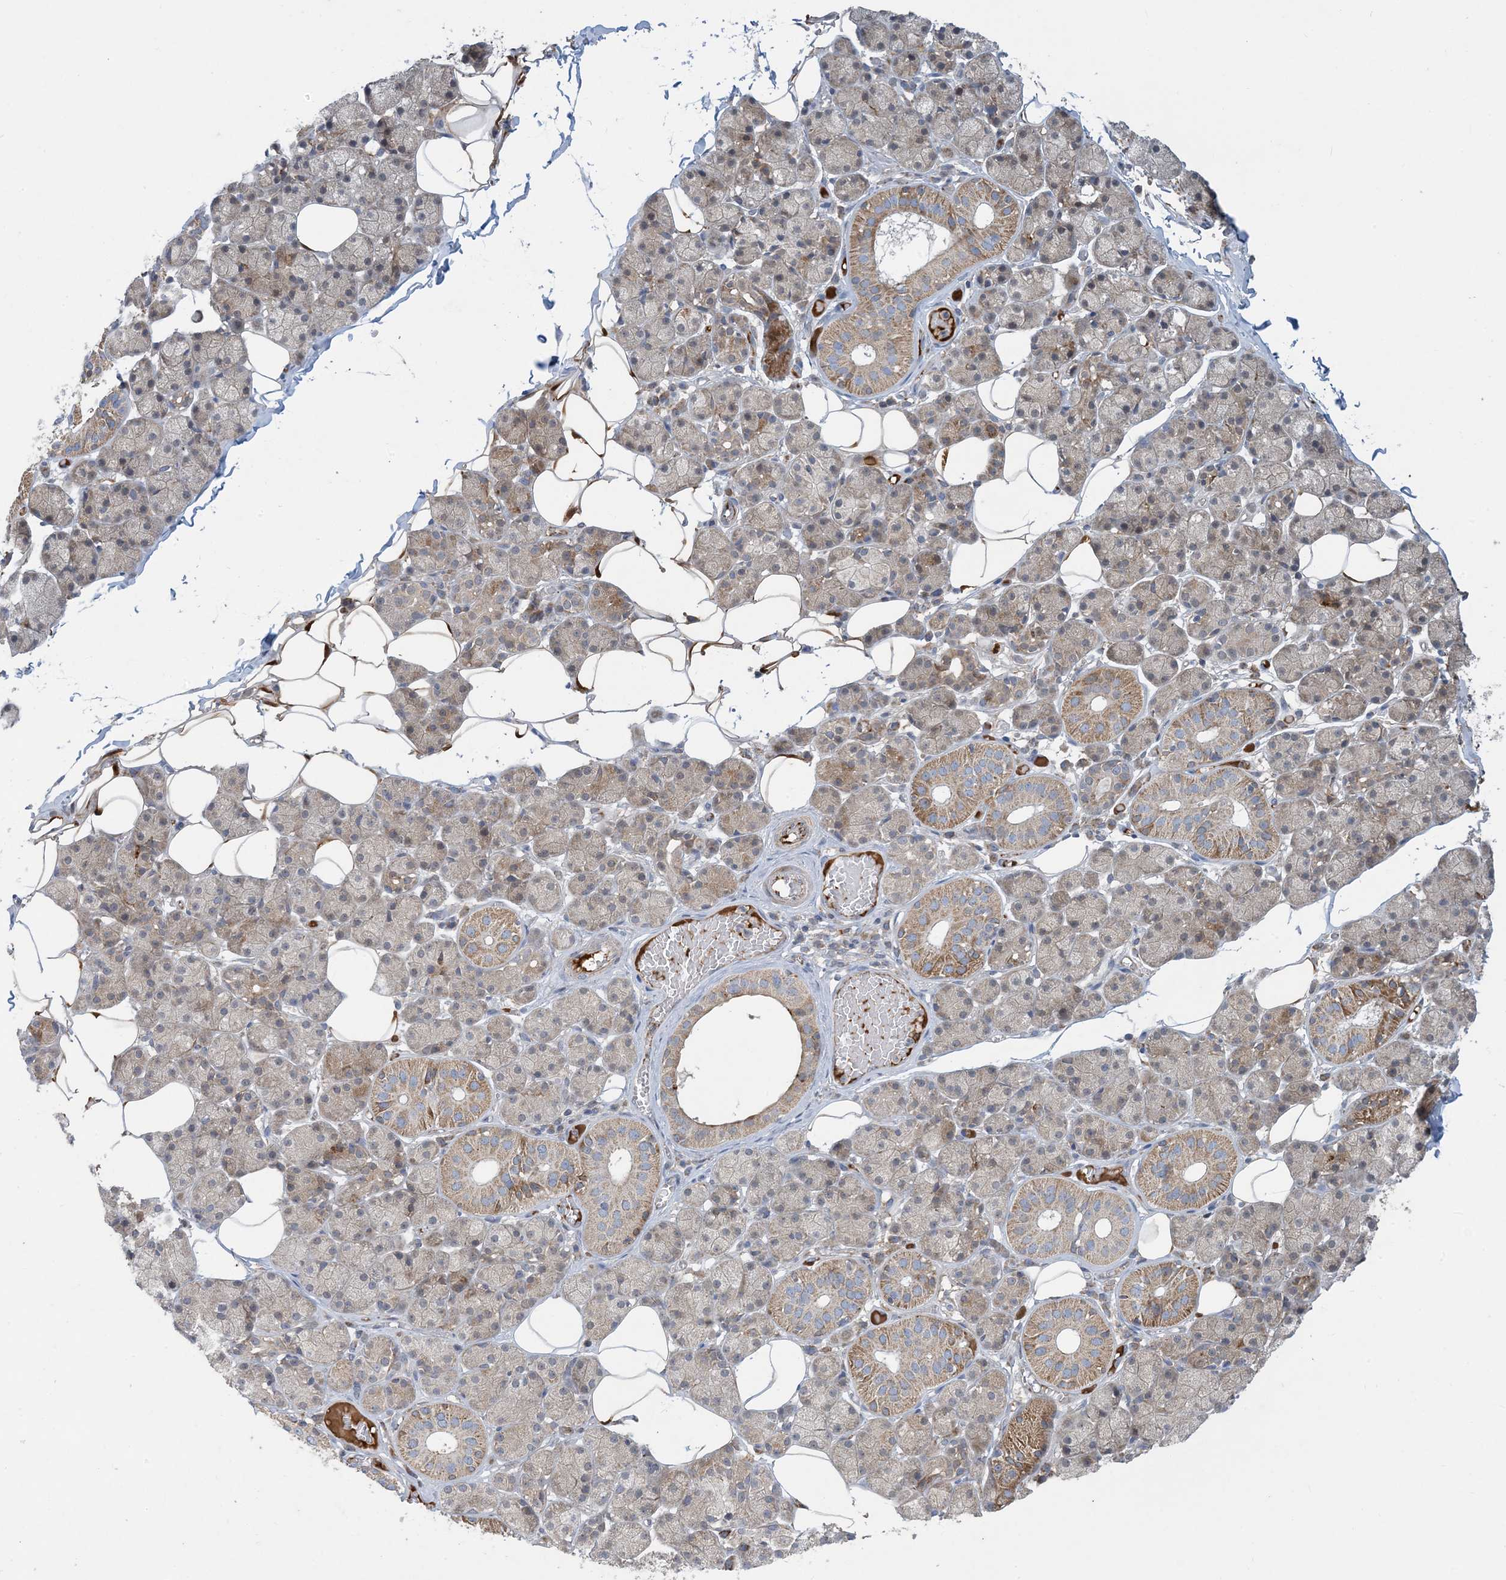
{"staining": {"intensity": "strong", "quantity": "<25%", "location": "cytoplasmic/membranous"}, "tissue": "salivary gland", "cell_type": "Glandular cells", "image_type": "normal", "snomed": [{"axis": "morphology", "description": "Normal tissue, NOS"}, {"axis": "topography", "description": "Salivary gland"}], "caption": "This photomicrograph exhibits IHC staining of unremarkable human salivary gland, with medium strong cytoplasmic/membranous staining in approximately <25% of glandular cells.", "gene": "ECHDC1", "patient": {"sex": "female", "age": 33}}